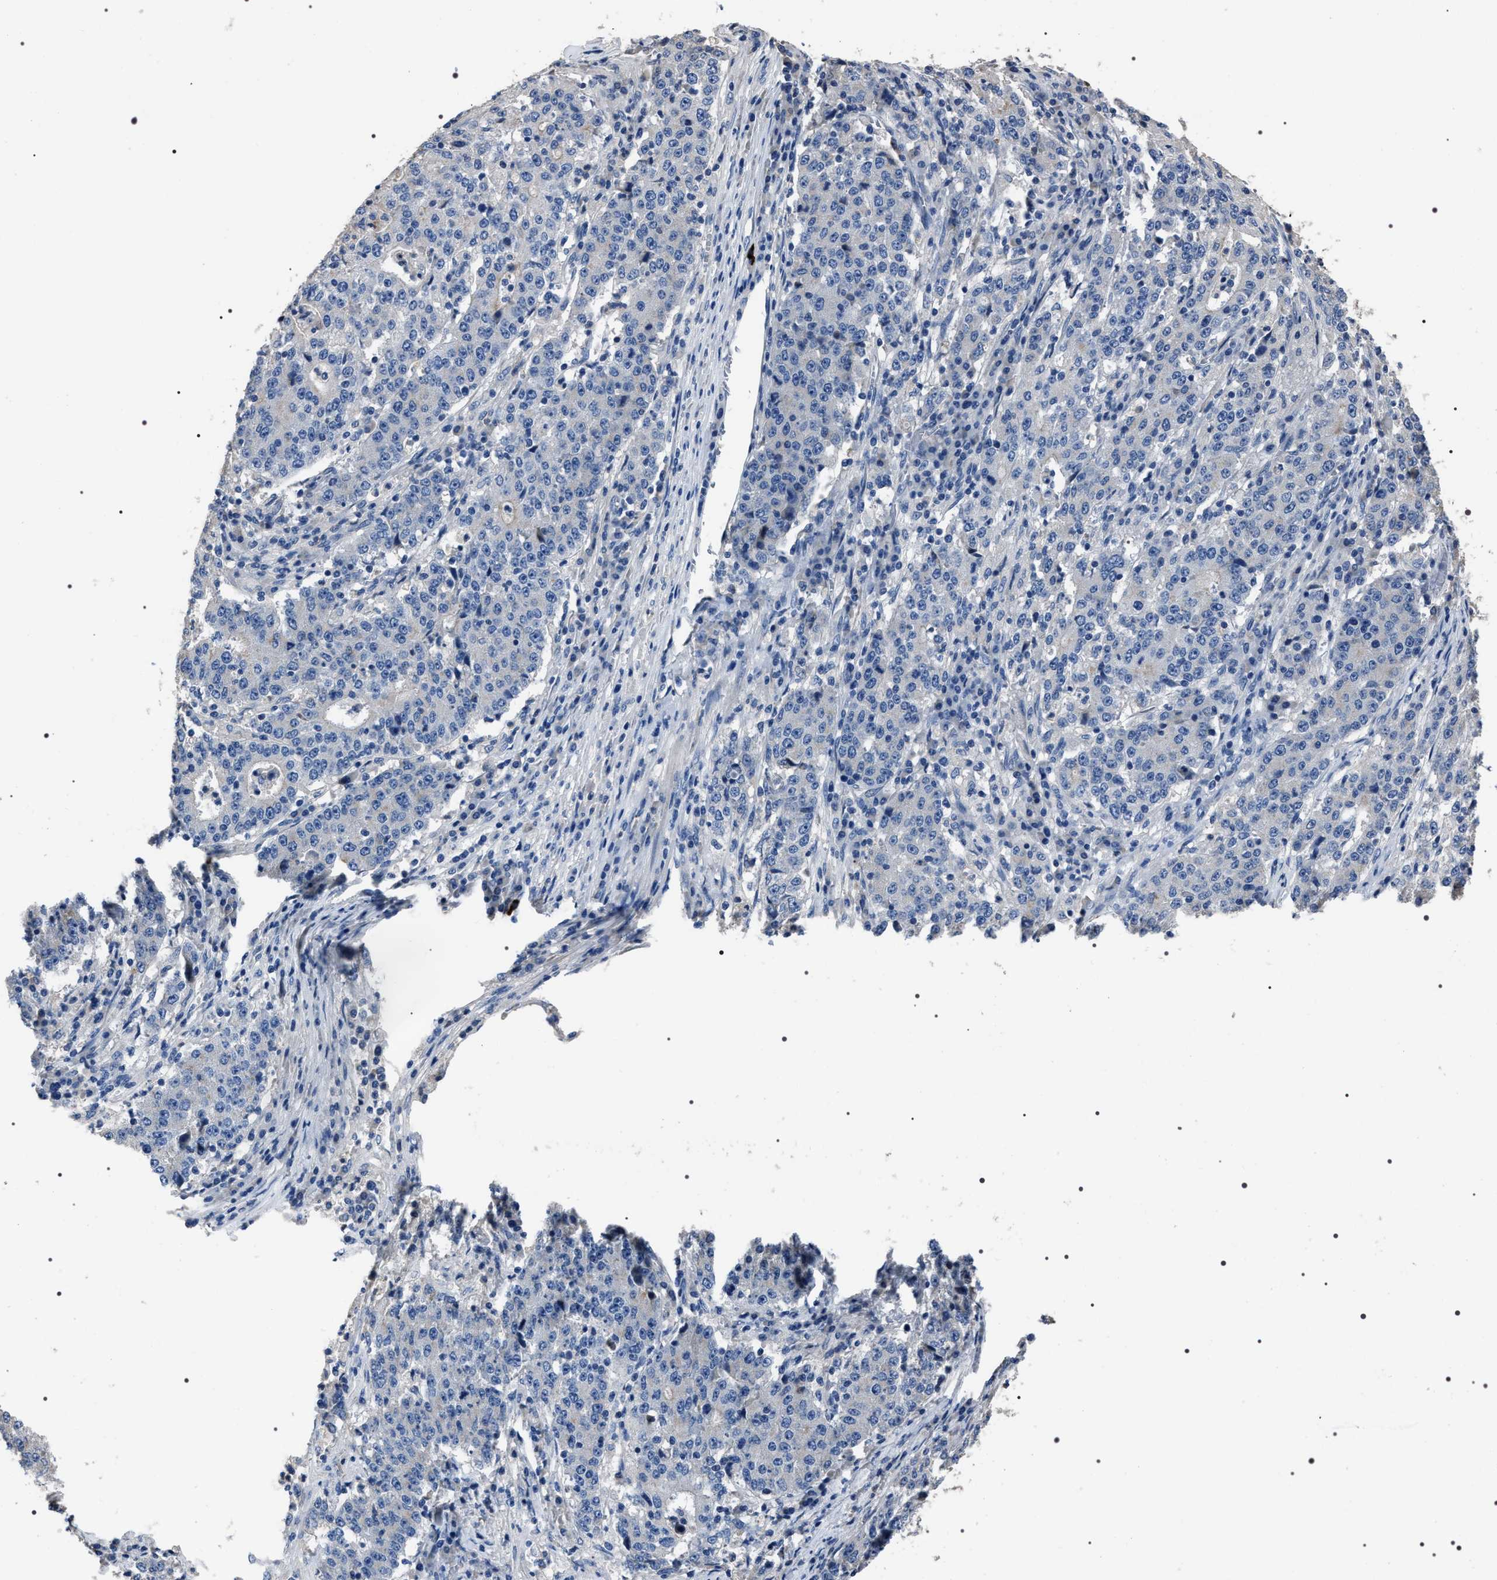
{"staining": {"intensity": "negative", "quantity": "none", "location": "none"}, "tissue": "stomach cancer", "cell_type": "Tumor cells", "image_type": "cancer", "snomed": [{"axis": "morphology", "description": "Adenocarcinoma, NOS"}, {"axis": "topography", "description": "Stomach"}], "caption": "A high-resolution image shows immunohistochemistry staining of adenocarcinoma (stomach), which shows no significant staining in tumor cells. The staining was performed using DAB to visualize the protein expression in brown, while the nuclei were stained in blue with hematoxylin (Magnification: 20x).", "gene": "TRIM54", "patient": {"sex": "male", "age": 59}}